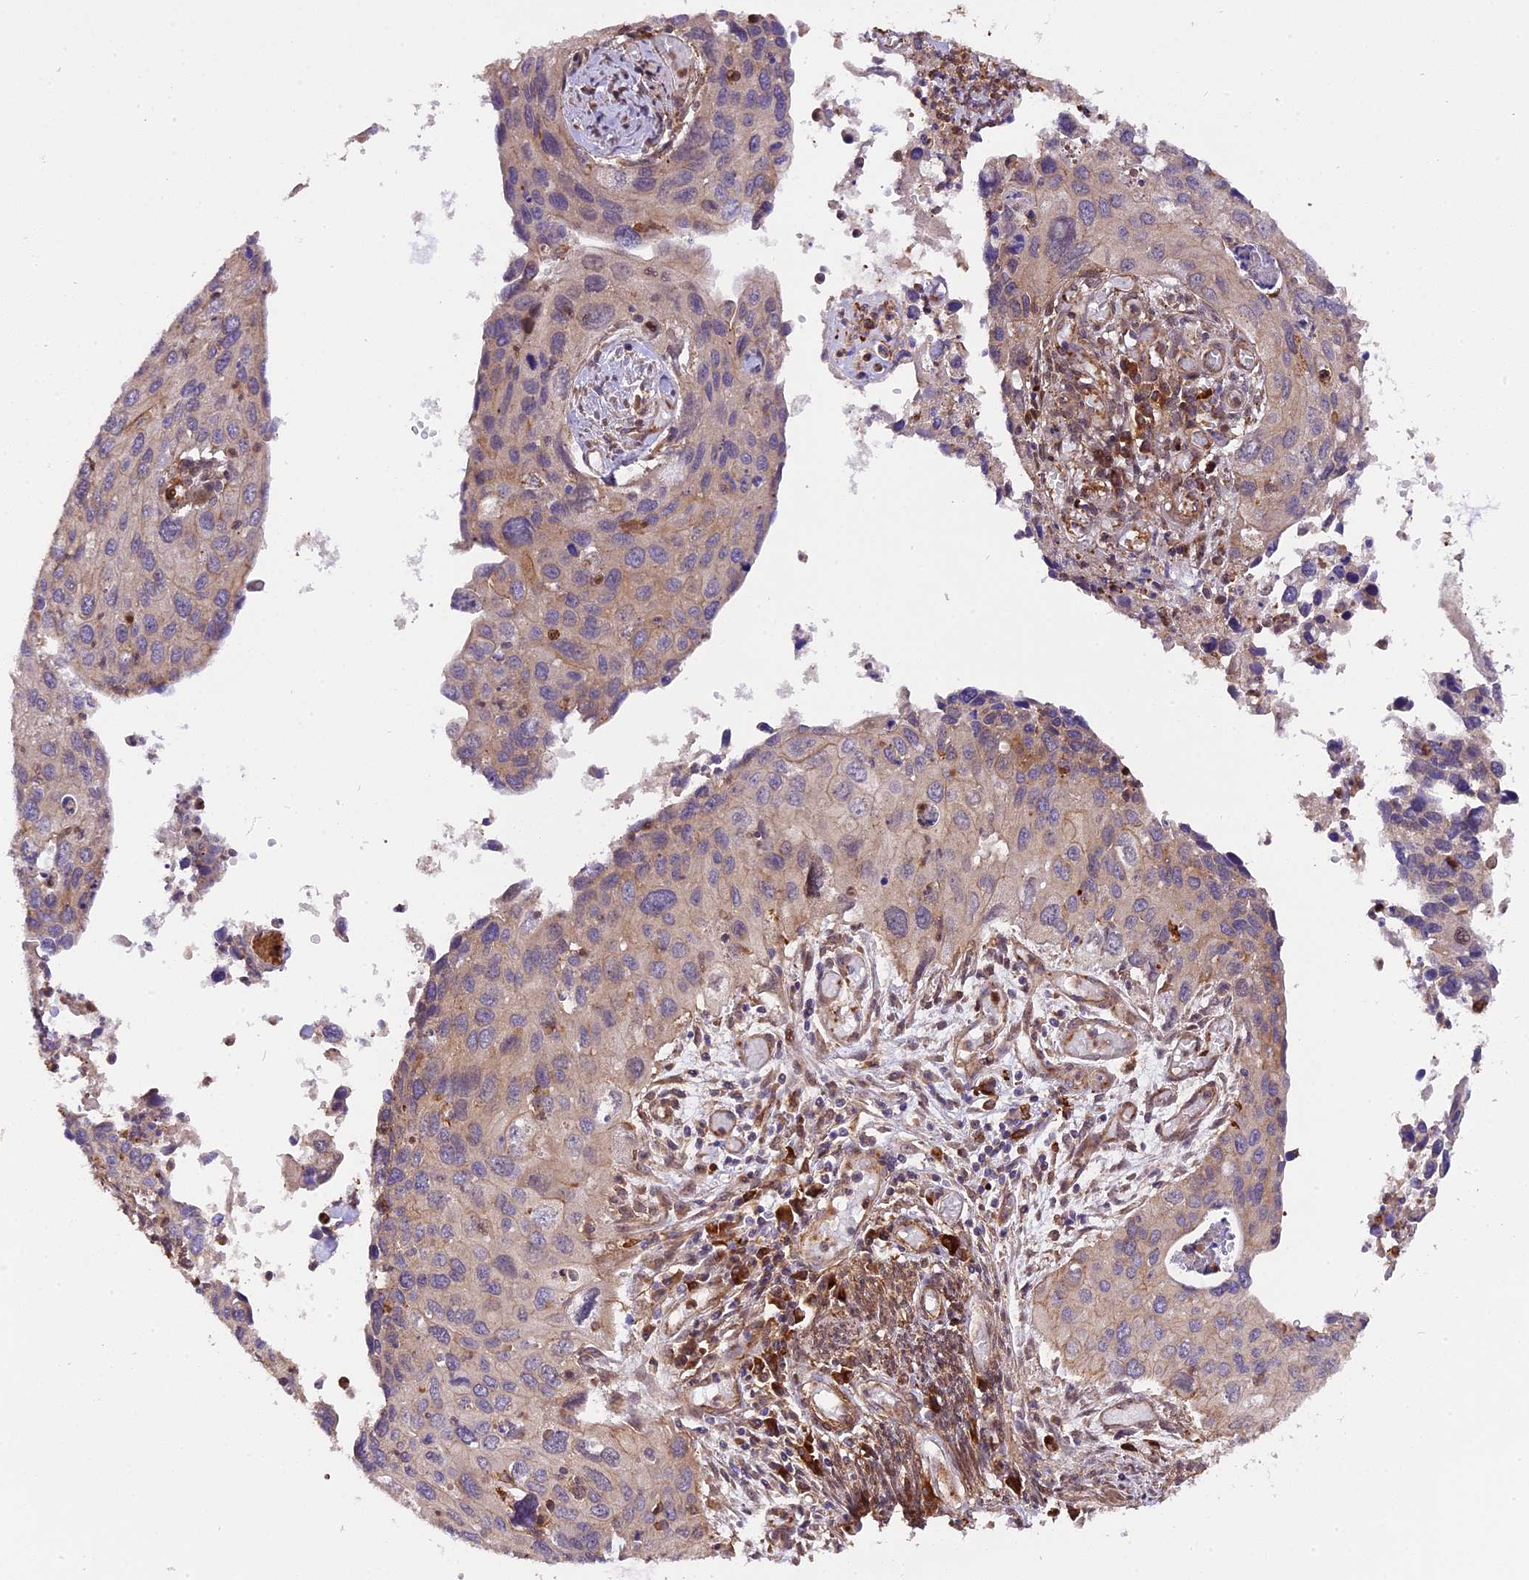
{"staining": {"intensity": "weak", "quantity": "<25%", "location": "cytoplasmic/membranous"}, "tissue": "cervical cancer", "cell_type": "Tumor cells", "image_type": "cancer", "snomed": [{"axis": "morphology", "description": "Squamous cell carcinoma, NOS"}, {"axis": "topography", "description": "Cervix"}], "caption": "IHC histopathology image of cervical cancer (squamous cell carcinoma) stained for a protein (brown), which demonstrates no positivity in tumor cells.", "gene": "HERPUD1", "patient": {"sex": "female", "age": 55}}